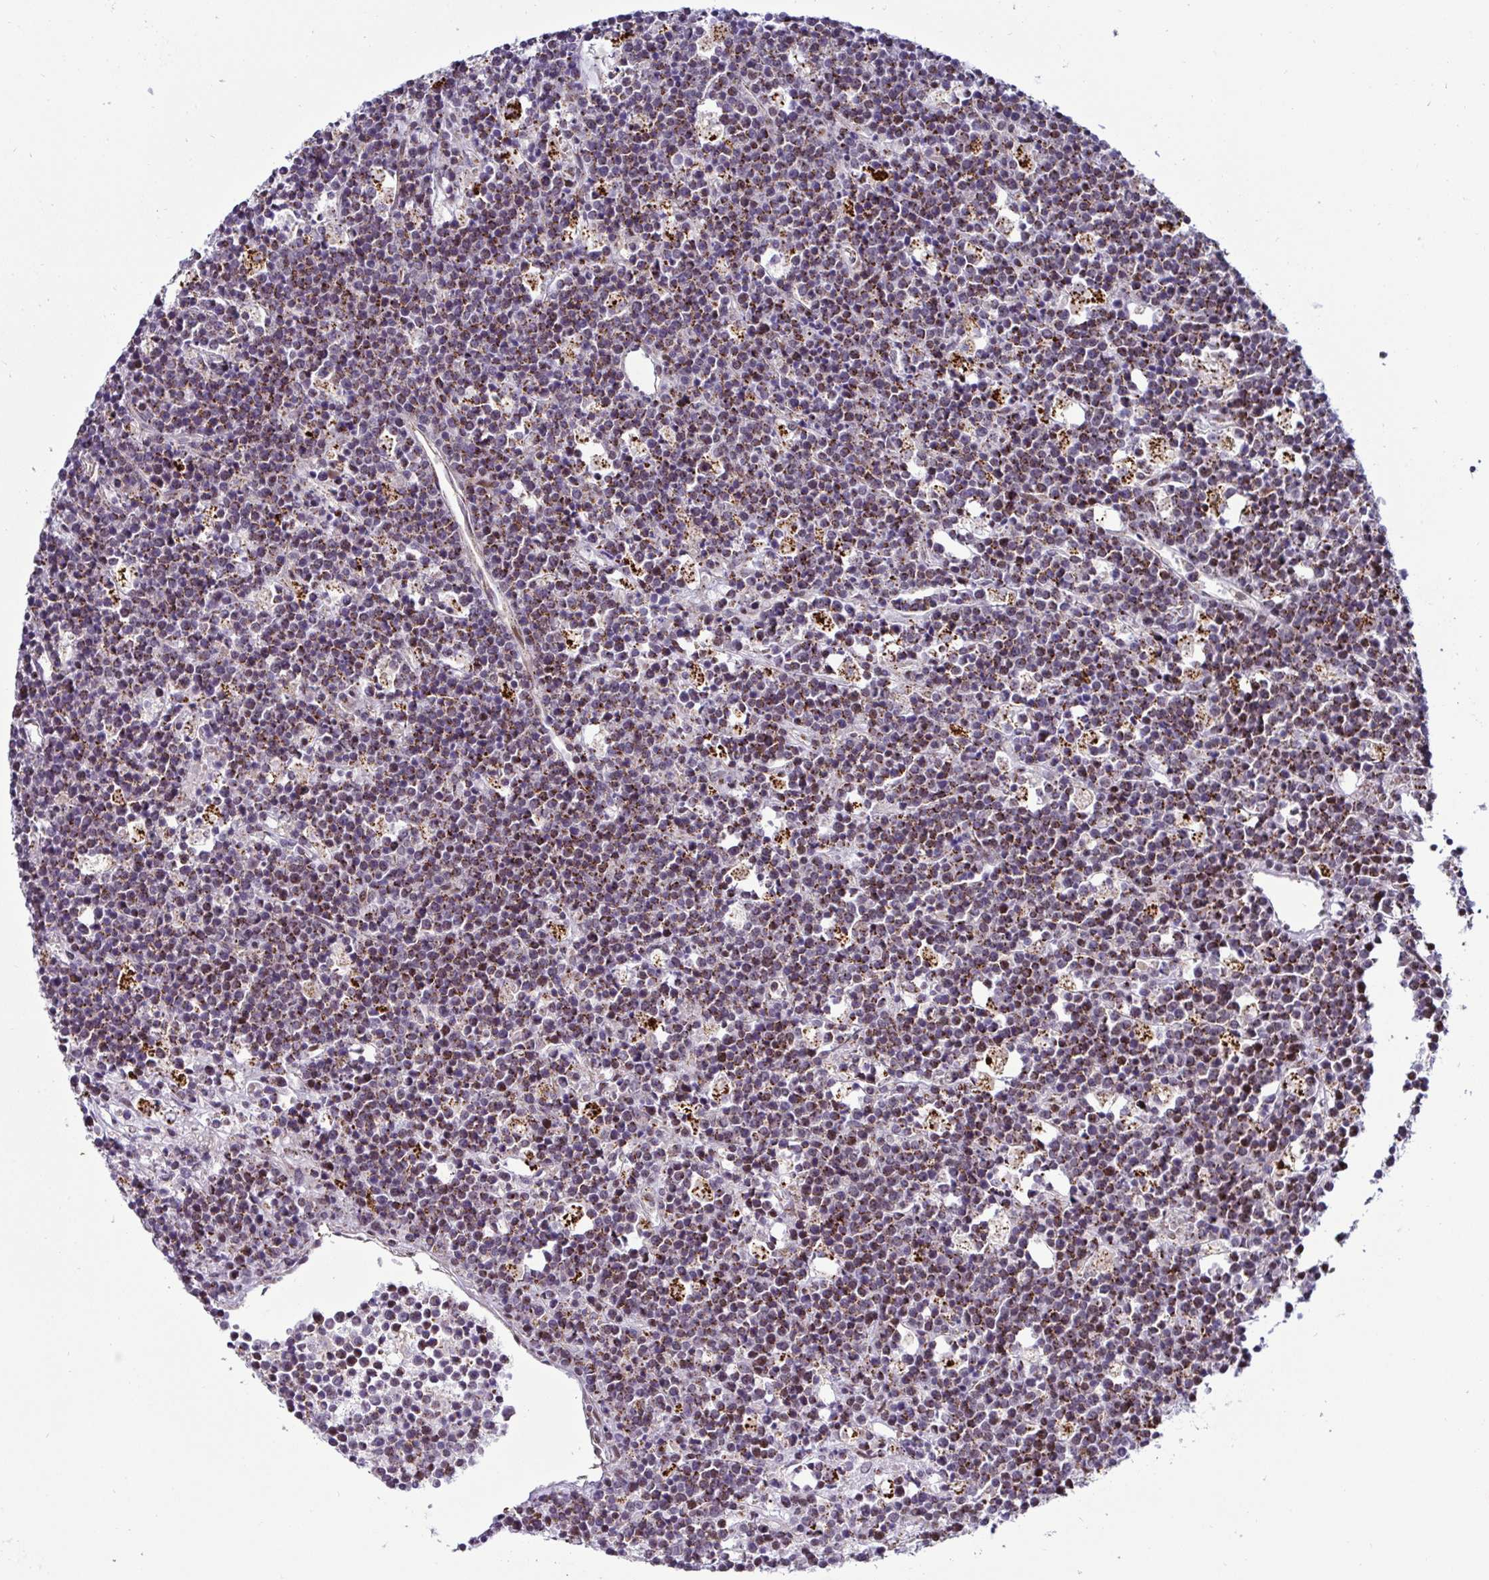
{"staining": {"intensity": "moderate", "quantity": "25%-75%", "location": "cytoplasmic/membranous"}, "tissue": "lymphoma", "cell_type": "Tumor cells", "image_type": "cancer", "snomed": [{"axis": "morphology", "description": "Malignant lymphoma, non-Hodgkin's type, High grade"}, {"axis": "topography", "description": "Ovary"}], "caption": "This histopathology image displays immunohistochemistry (IHC) staining of human lymphoma, with medium moderate cytoplasmic/membranous staining in about 25%-75% of tumor cells.", "gene": "DZIP1", "patient": {"sex": "female", "age": 56}}